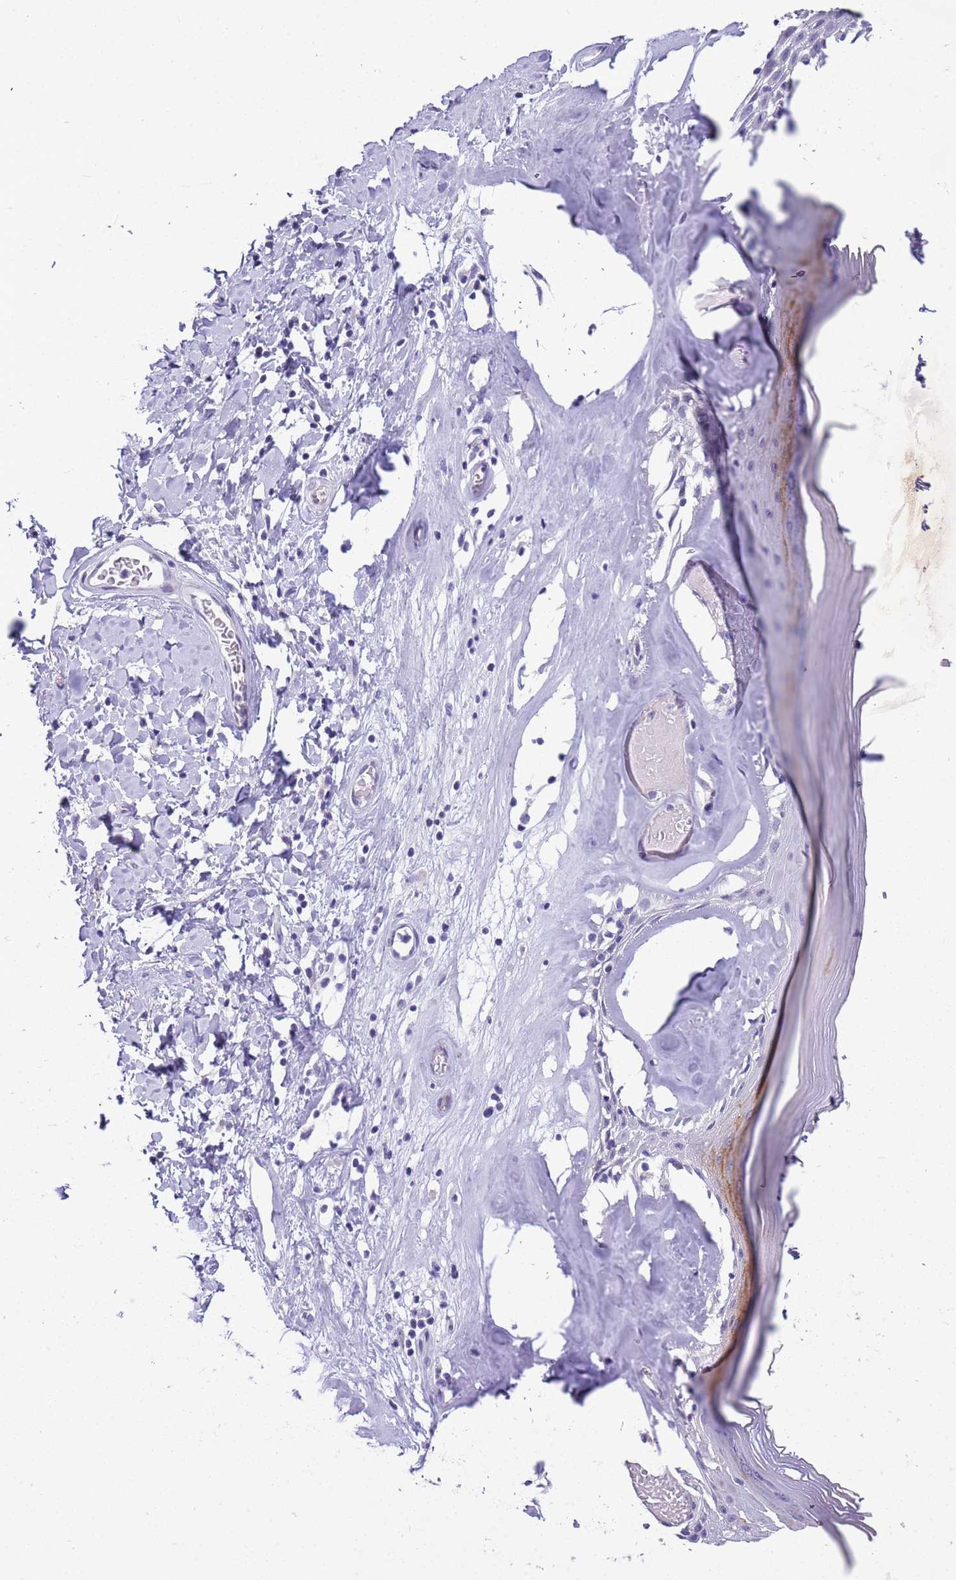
{"staining": {"intensity": "moderate", "quantity": "<25%", "location": "cytoplasmic/membranous"}, "tissue": "skin", "cell_type": "Epidermal cells", "image_type": "normal", "snomed": [{"axis": "morphology", "description": "Normal tissue, NOS"}, {"axis": "topography", "description": "Vulva"}], "caption": "Immunohistochemical staining of unremarkable skin displays moderate cytoplasmic/membranous protein expression in about <25% of epidermal cells.", "gene": "BRMS1L", "patient": {"sex": "female", "age": 86}}